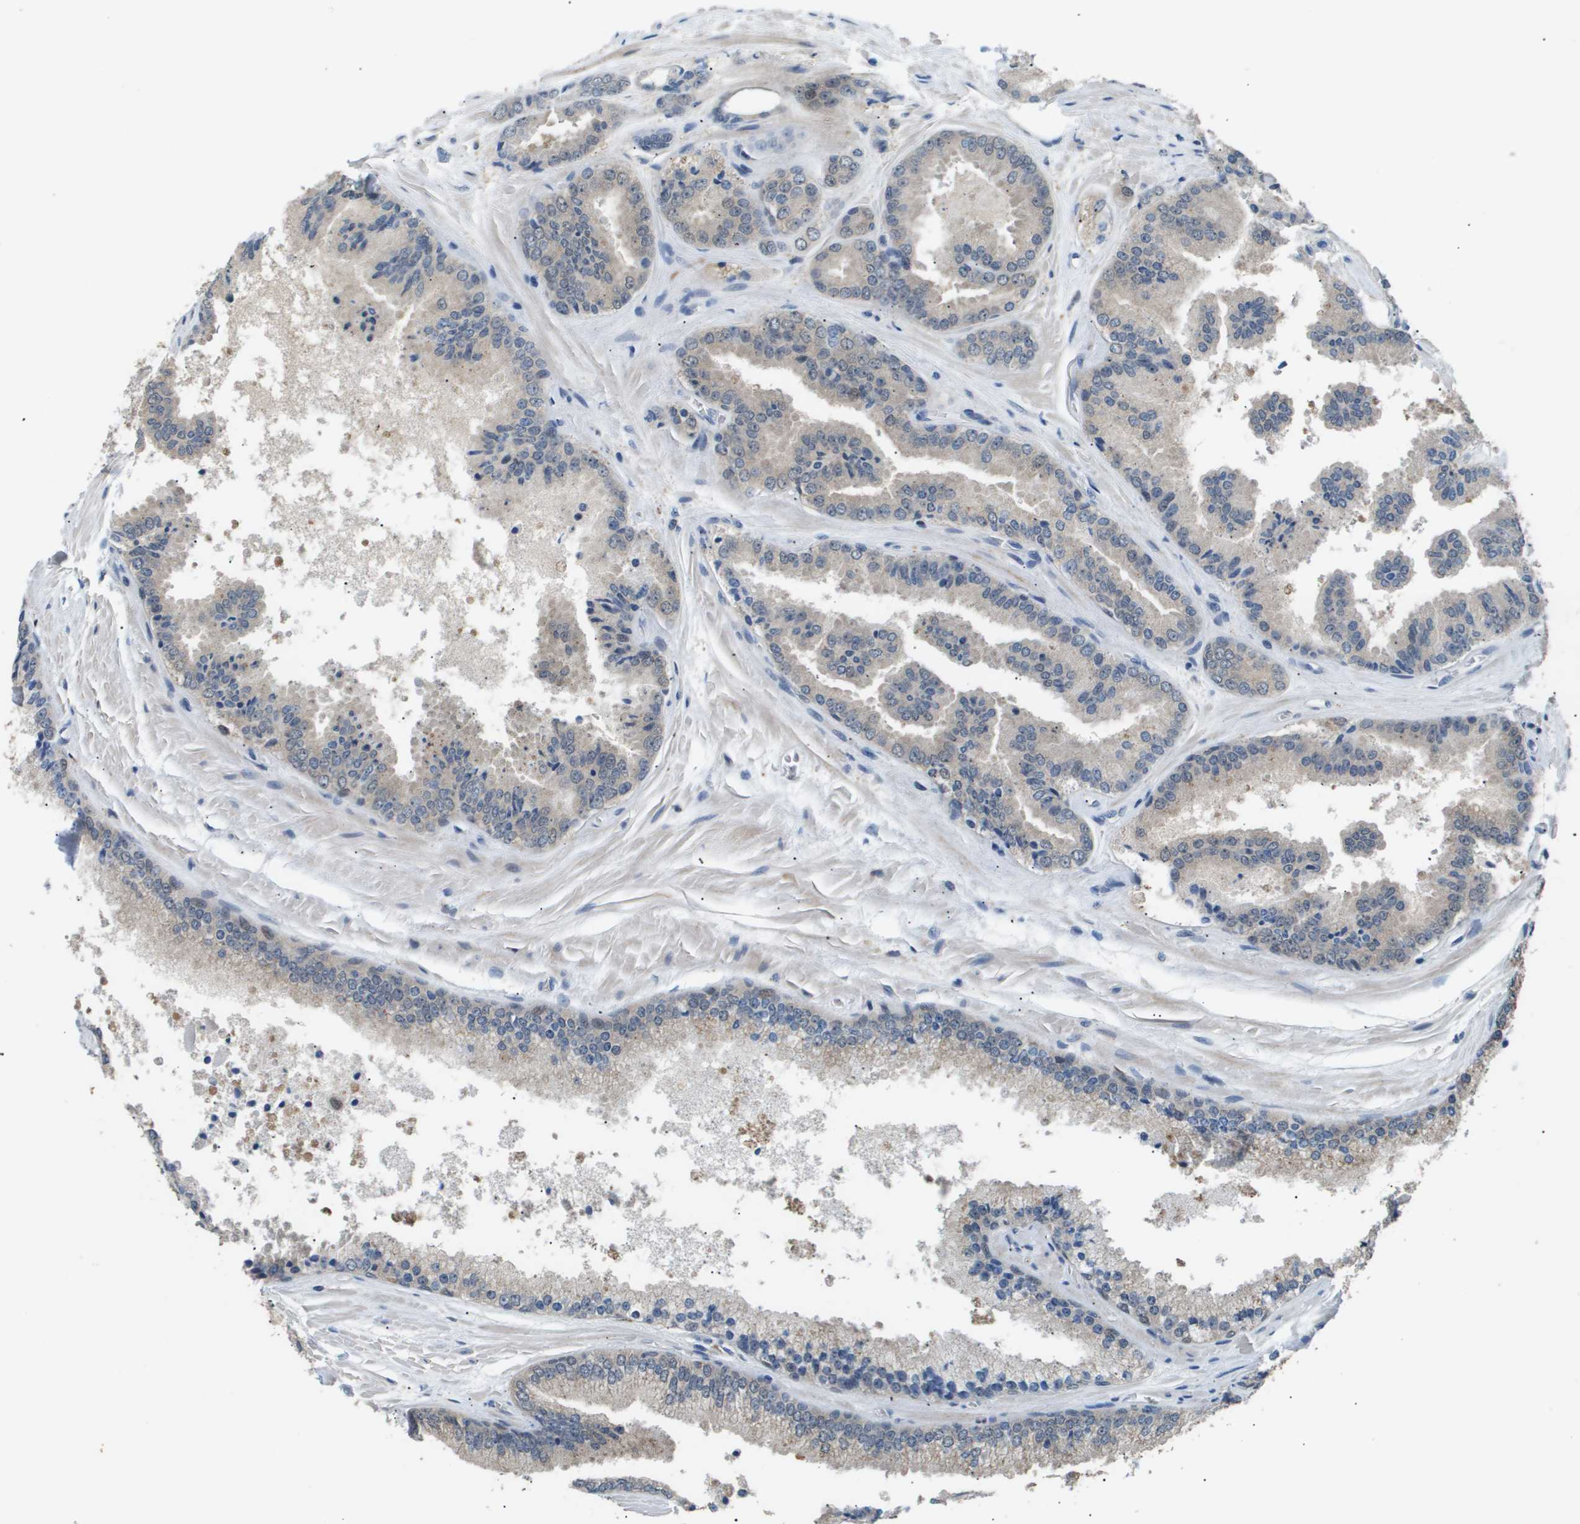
{"staining": {"intensity": "moderate", "quantity": "<25%", "location": "cytoplasmic/membranous,nuclear"}, "tissue": "prostate cancer", "cell_type": "Tumor cells", "image_type": "cancer", "snomed": [{"axis": "morphology", "description": "Adenocarcinoma, High grade"}, {"axis": "topography", "description": "Prostate"}], "caption": "The micrograph displays a brown stain indicating the presence of a protein in the cytoplasmic/membranous and nuclear of tumor cells in high-grade adenocarcinoma (prostate). Ihc stains the protein of interest in brown and the nuclei are stained blue.", "gene": "AKR1A1", "patient": {"sex": "male", "age": 65}}